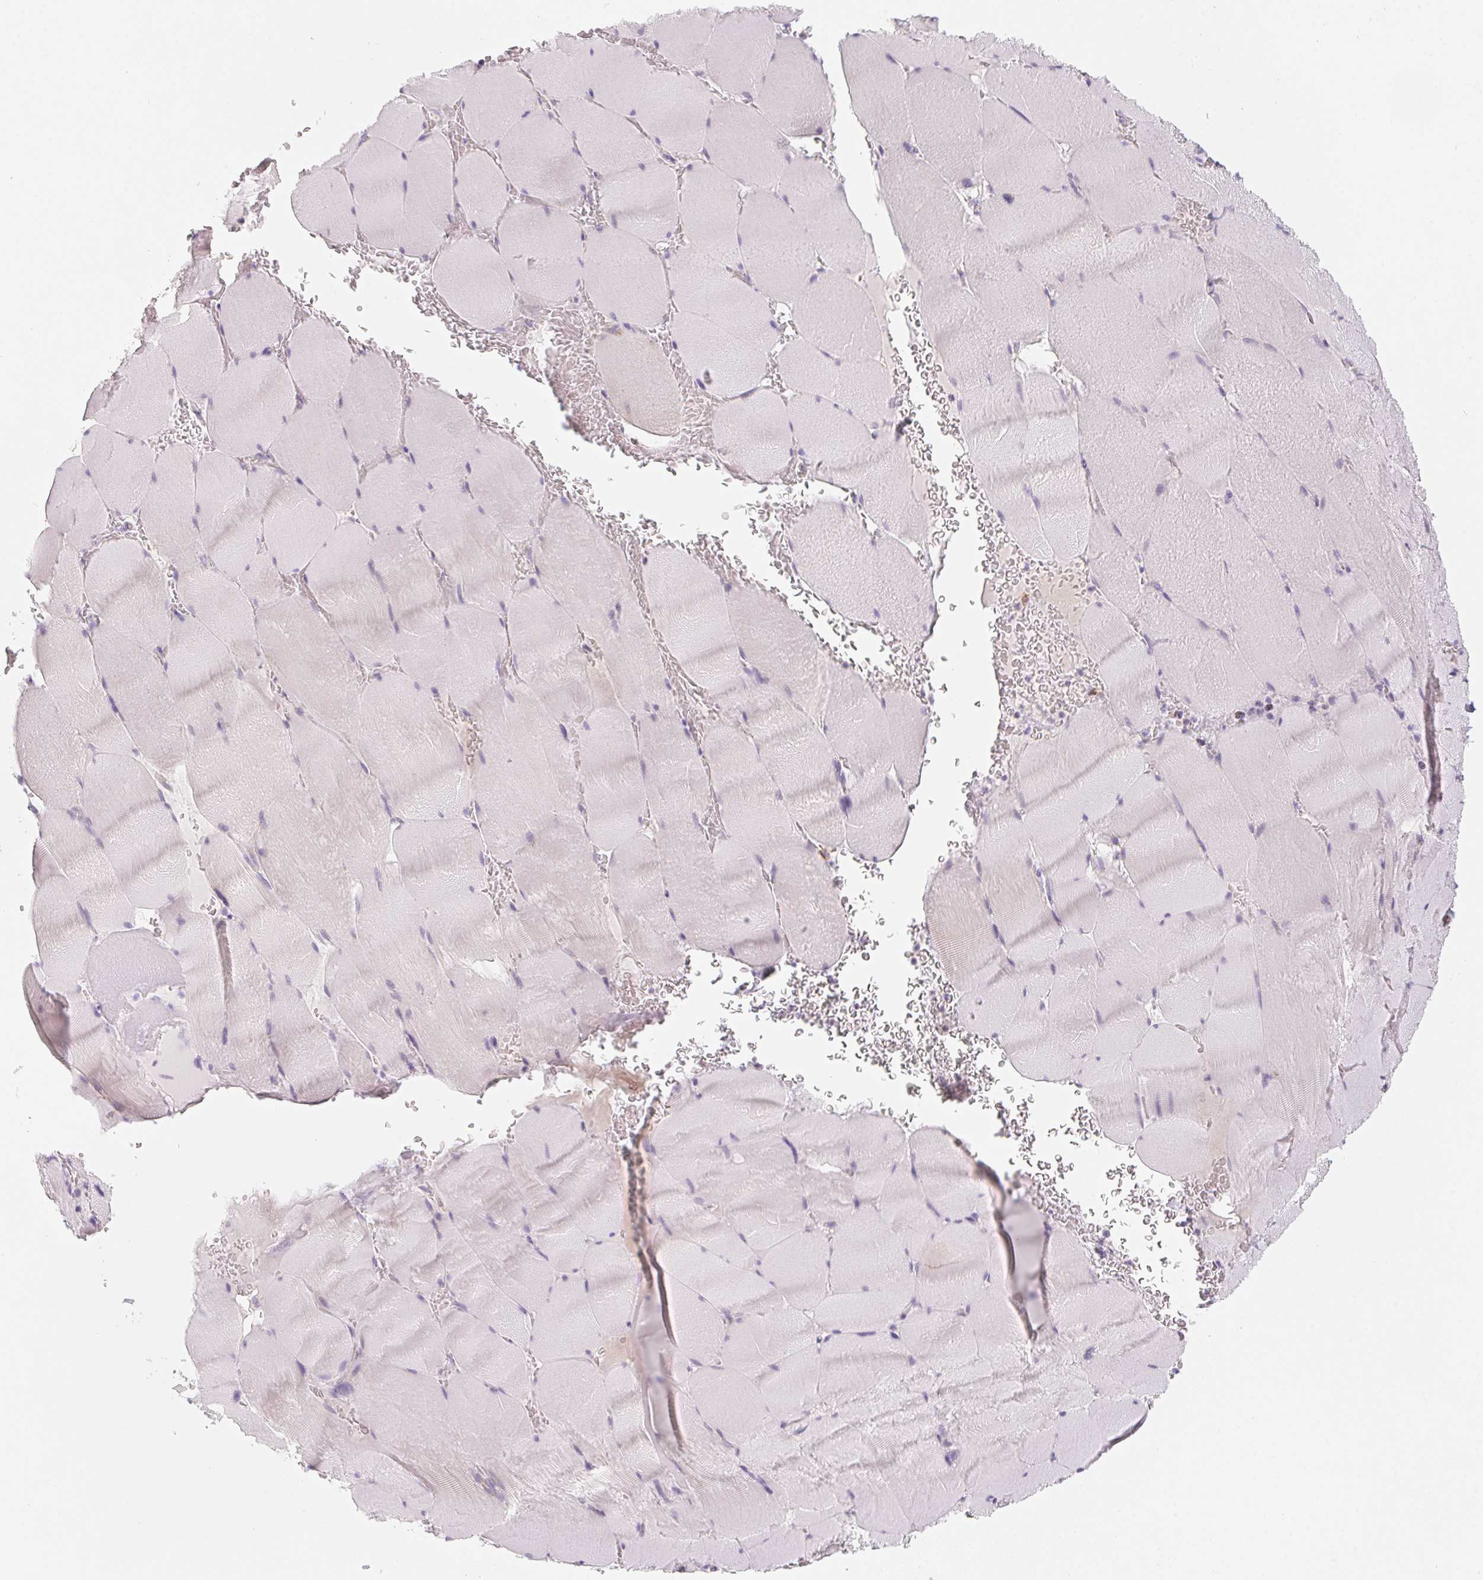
{"staining": {"intensity": "negative", "quantity": "none", "location": "none"}, "tissue": "skeletal muscle", "cell_type": "Myocytes", "image_type": "normal", "snomed": [{"axis": "morphology", "description": "Normal tissue, NOS"}, {"axis": "topography", "description": "Skeletal muscle"}, {"axis": "topography", "description": "Head-Neck"}], "caption": "DAB immunohistochemical staining of benign skeletal muscle demonstrates no significant positivity in myocytes.", "gene": "PRPH", "patient": {"sex": "male", "age": 66}}